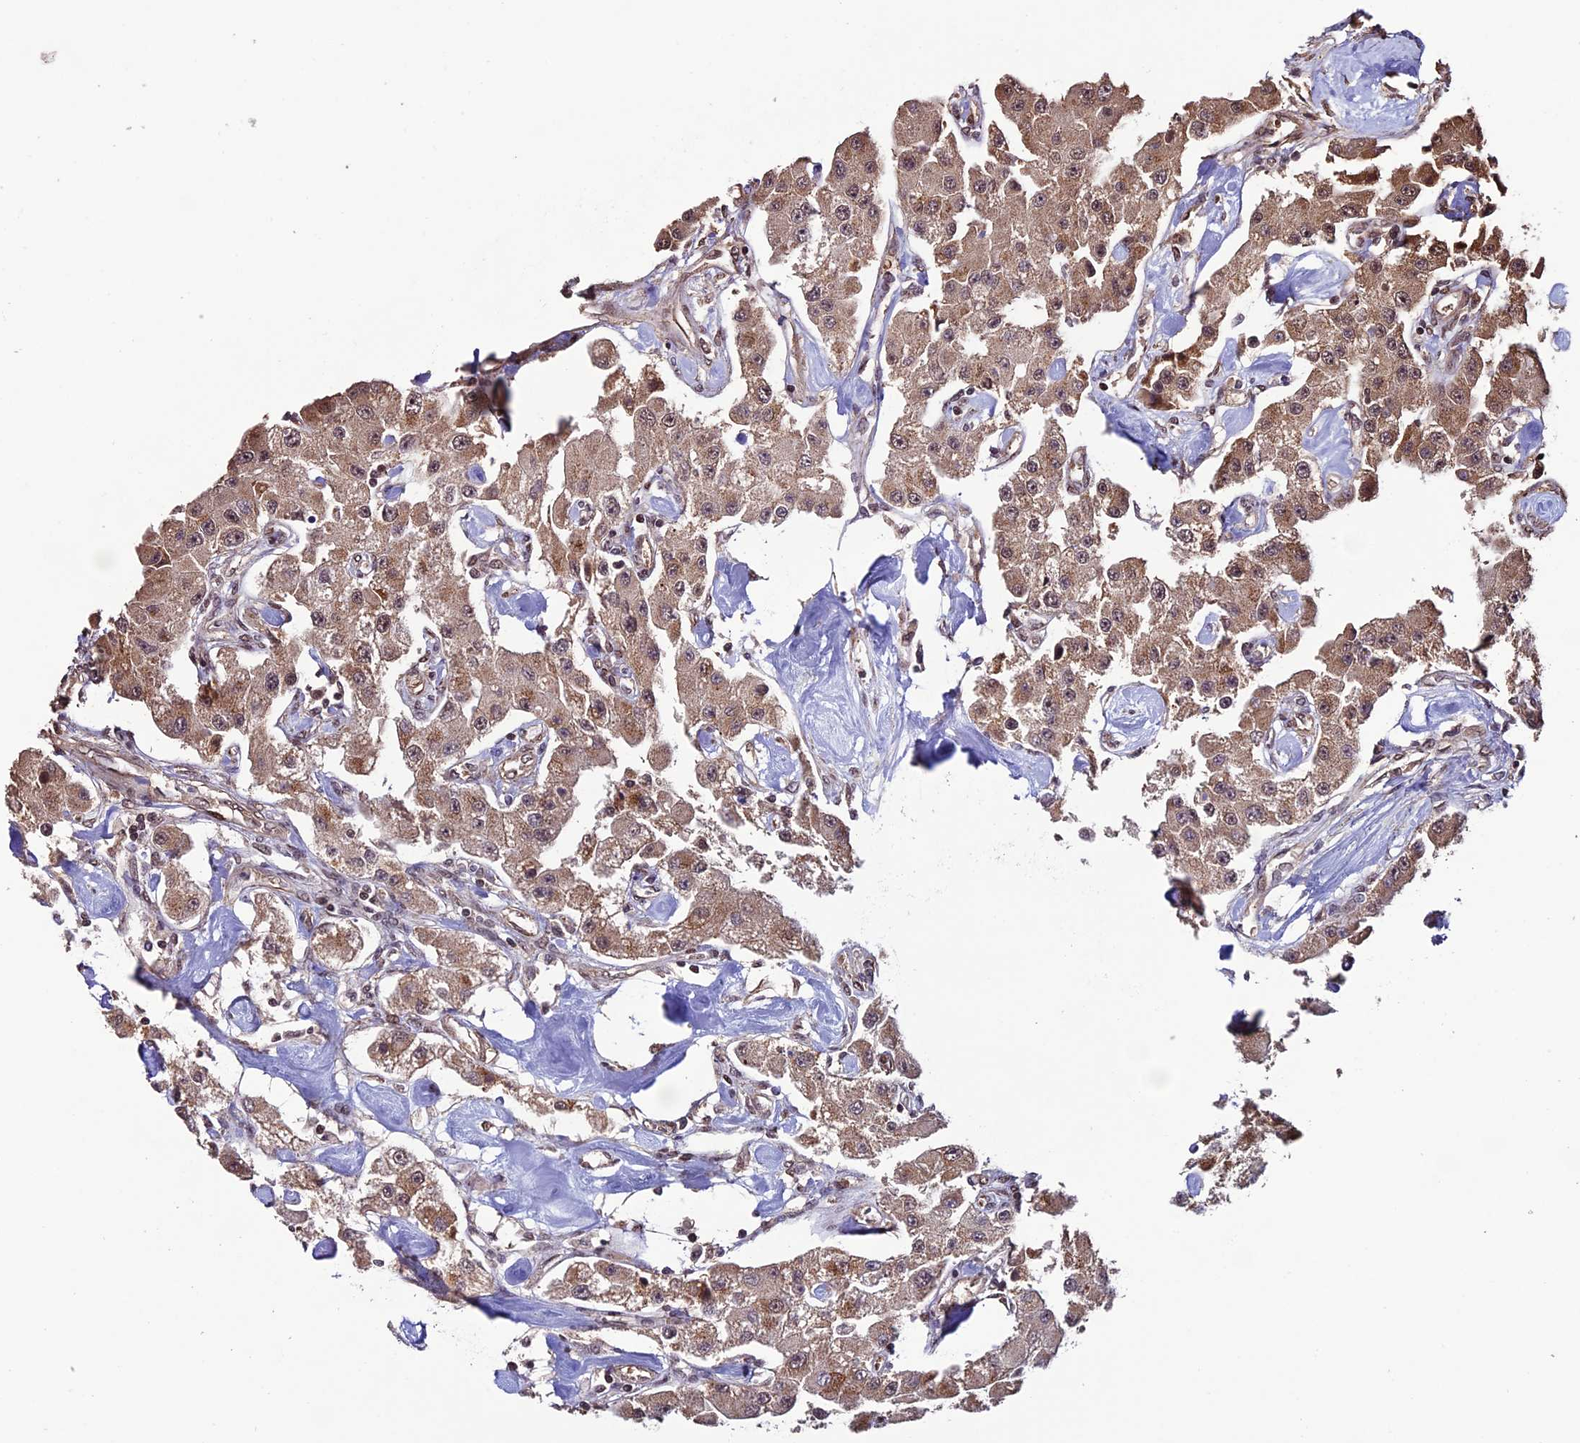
{"staining": {"intensity": "moderate", "quantity": ">75%", "location": "cytoplasmic/membranous,nuclear"}, "tissue": "carcinoid", "cell_type": "Tumor cells", "image_type": "cancer", "snomed": [{"axis": "morphology", "description": "Carcinoid, malignant, NOS"}, {"axis": "topography", "description": "Pancreas"}], "caption": "This is a micrograph of immunohistochemistry (IHC) staining of carcinoid (malignant), which shows moderate staining in the cytoplasmic/membranous and nuclear of tumor cells.", "gene": "CABIN1", "patient": {"sex": "male", "age": 41}}